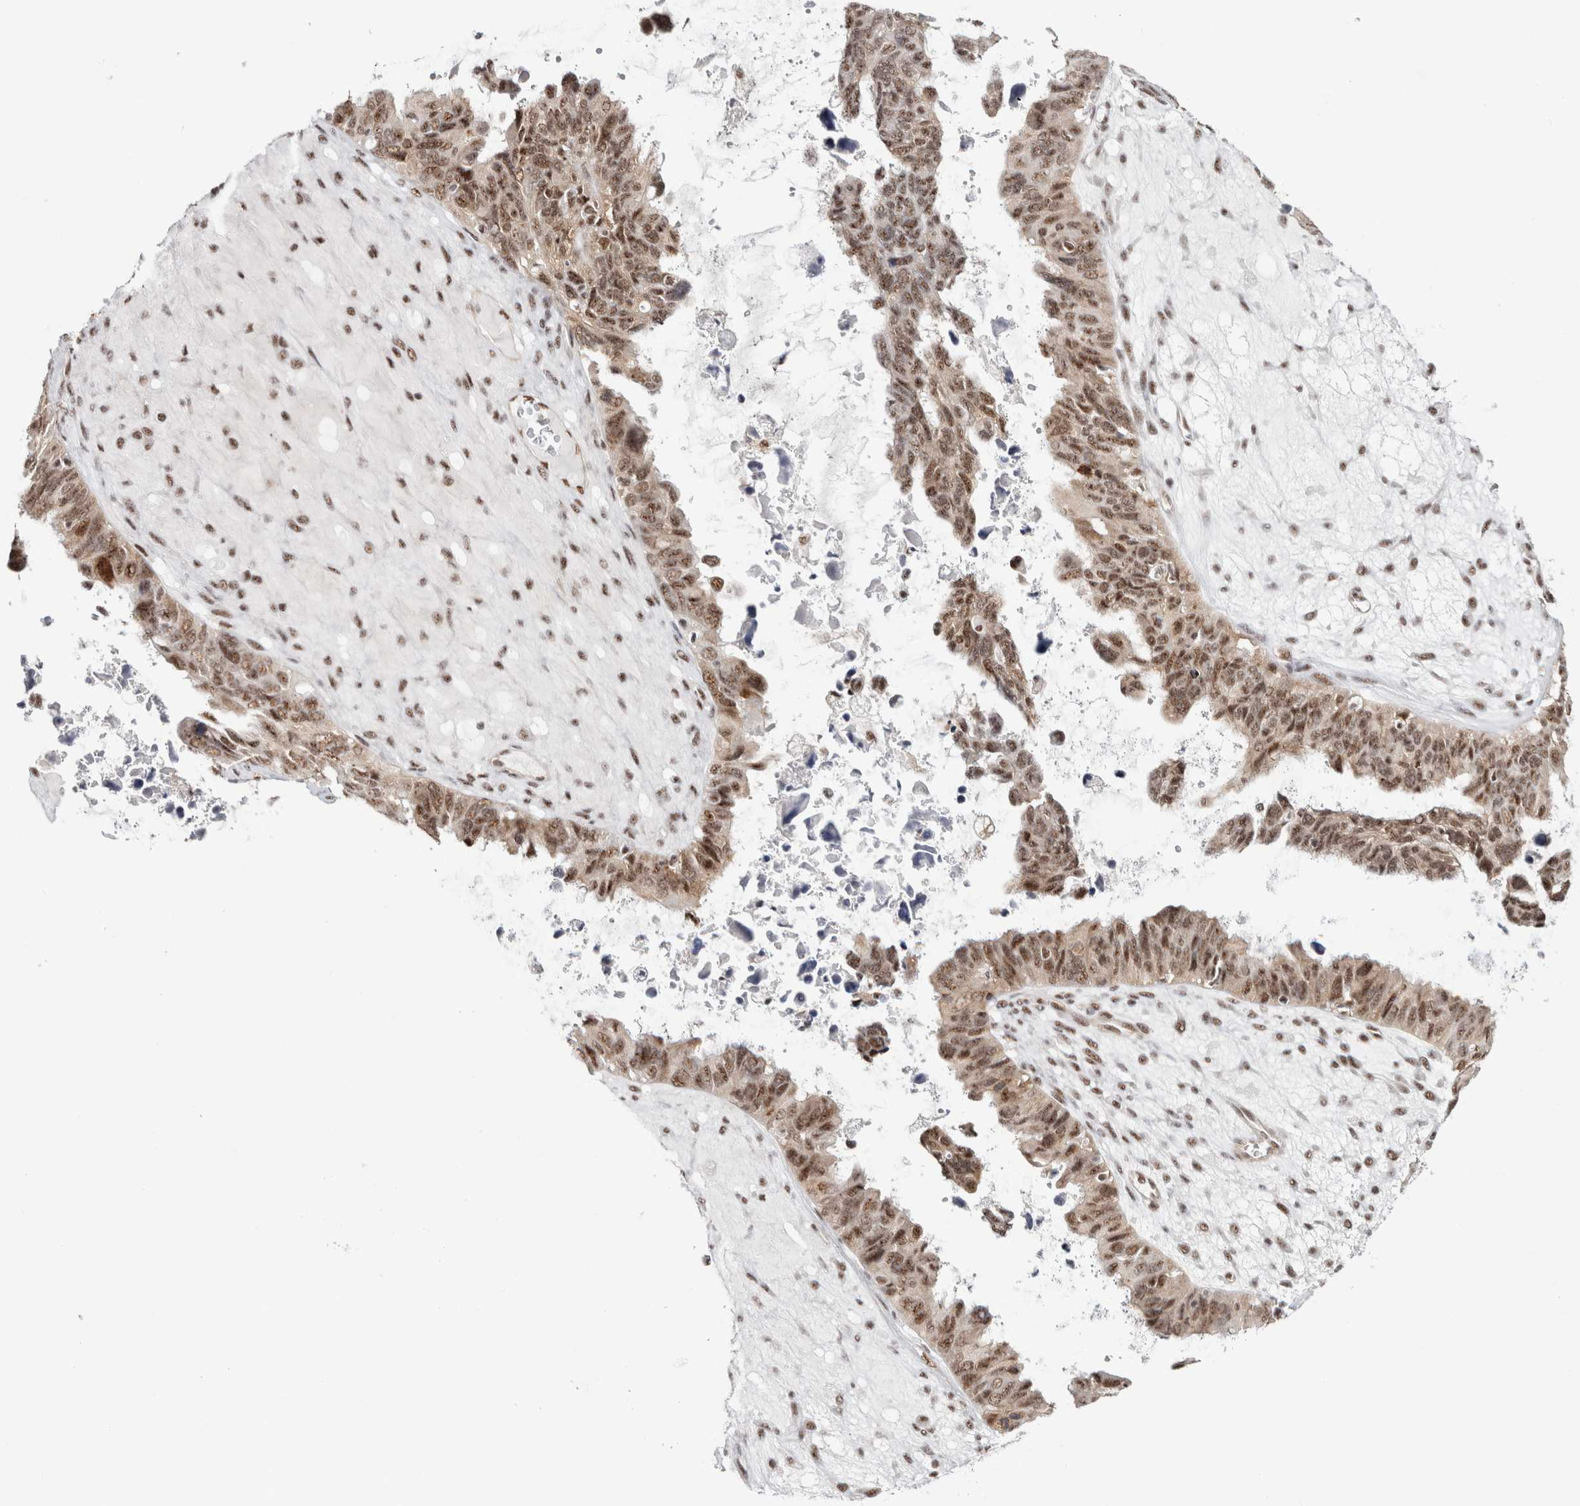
{"staining": {"intensity": "moderate", "quantity": ">75%", "location": "nuclear"}, "tissue": "ovarian cancer", "cell_type": "Tumor cells", "image_type": "cancer", "snomed": [{"axis": "morphology", "description": "Cystadenocarcinoma, serous, NOS"}, {"axis": "topography", "description": "Ovary"}], "caption": "Serous cystadenocarcinoma (ovarian) stained for a protein shows moderate nuclear positivity in tumor cells.", "gene": "MKNK1", "patient": {"sex": "female", "age": 79}}